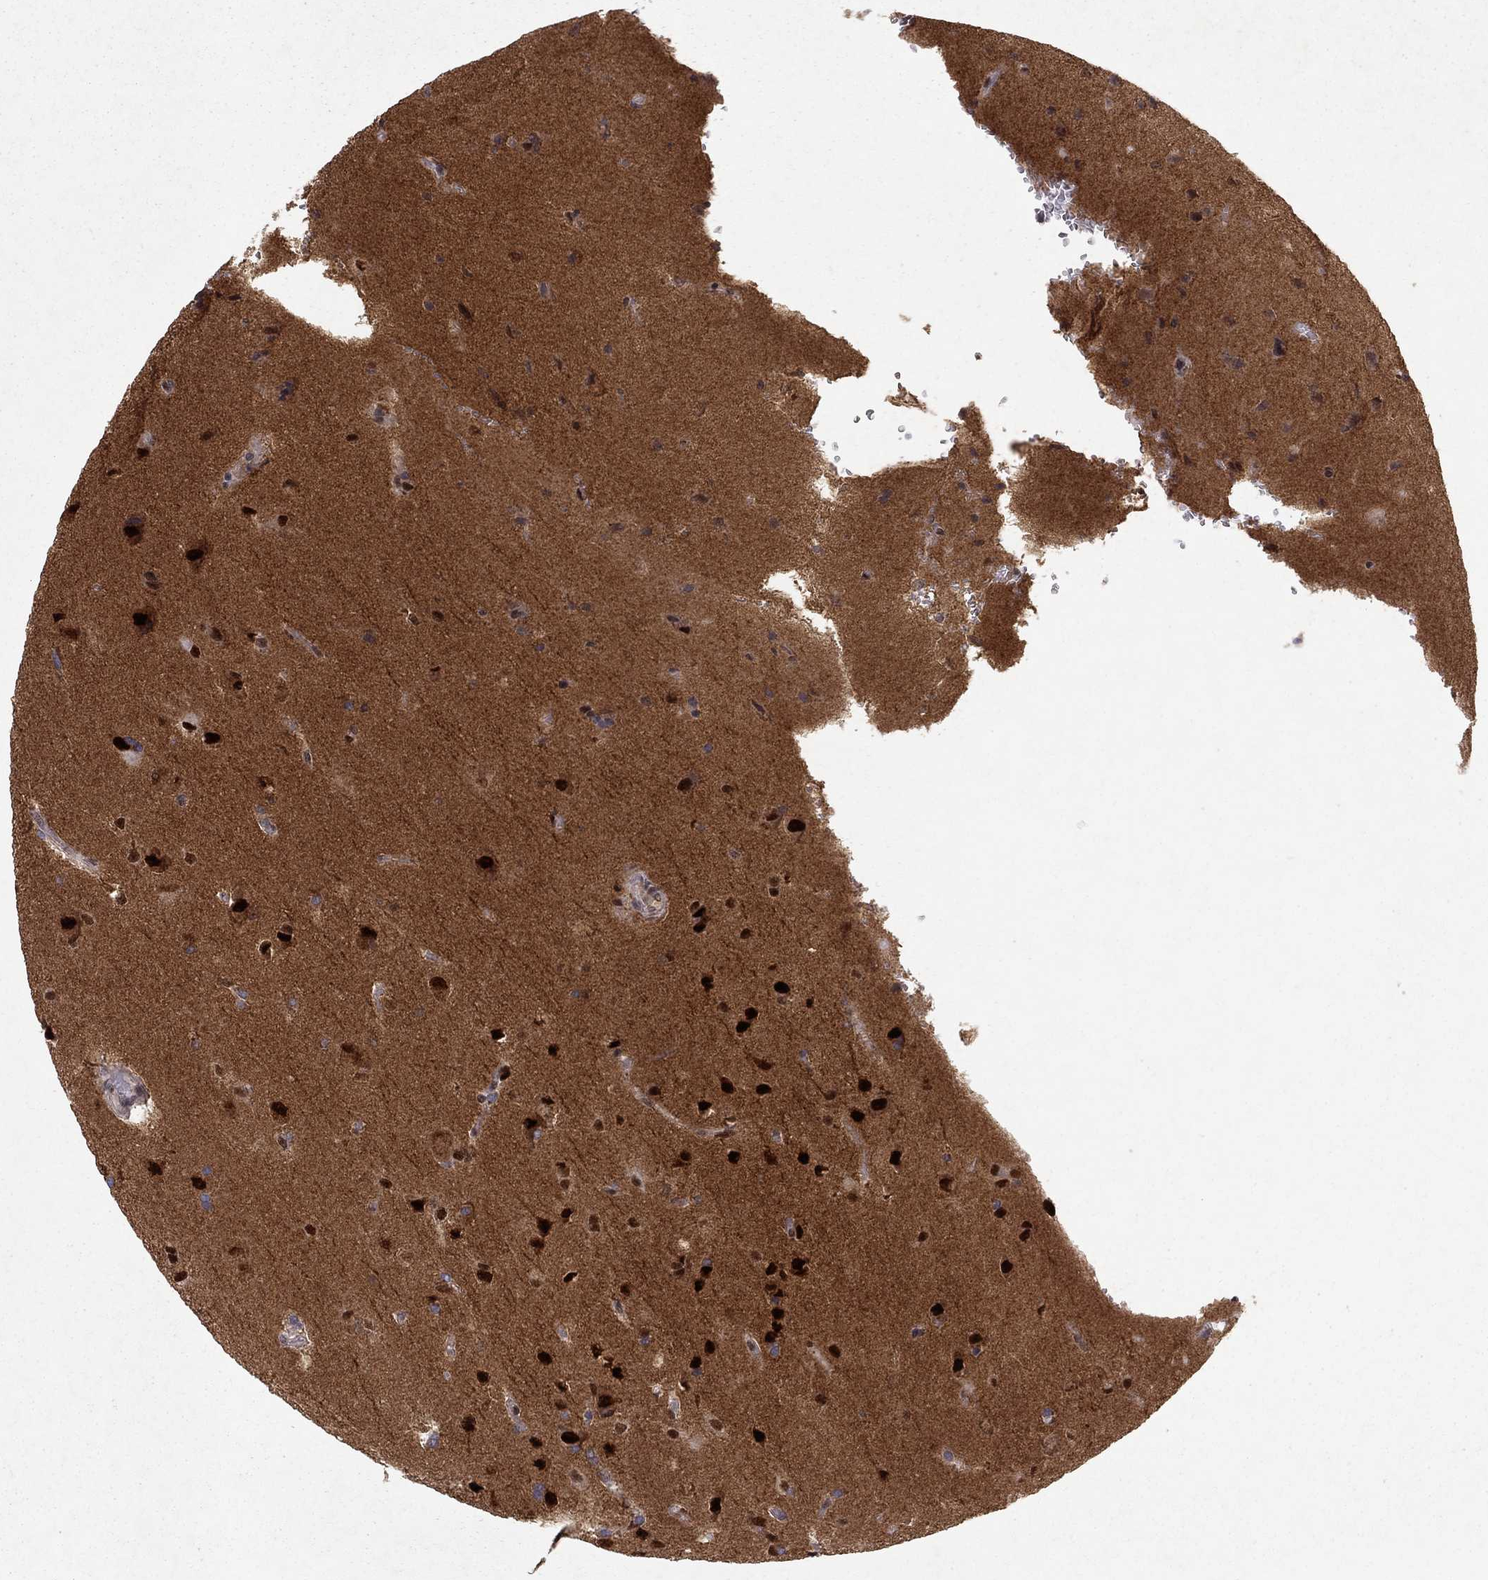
{"staining": {"intensity": "strong", "quantity": "25%-75%", "location": "nuclear"}, "tissue": "glioma", "cell_type": "Tumor cells", "image_type": "cancer", "snomed": [{"axis": "morphology", "description": "Glioma, malignant, Low grade"}, {"axis": "topography", "description": "Brain"}], "caption": "A micrograph of human malignant glioma (low-grade) stained for a protein shows strong nuclear brown staining in tumor cells.", "gene": "CRTC1", "patient": {"sex": "male", "age": 58}}